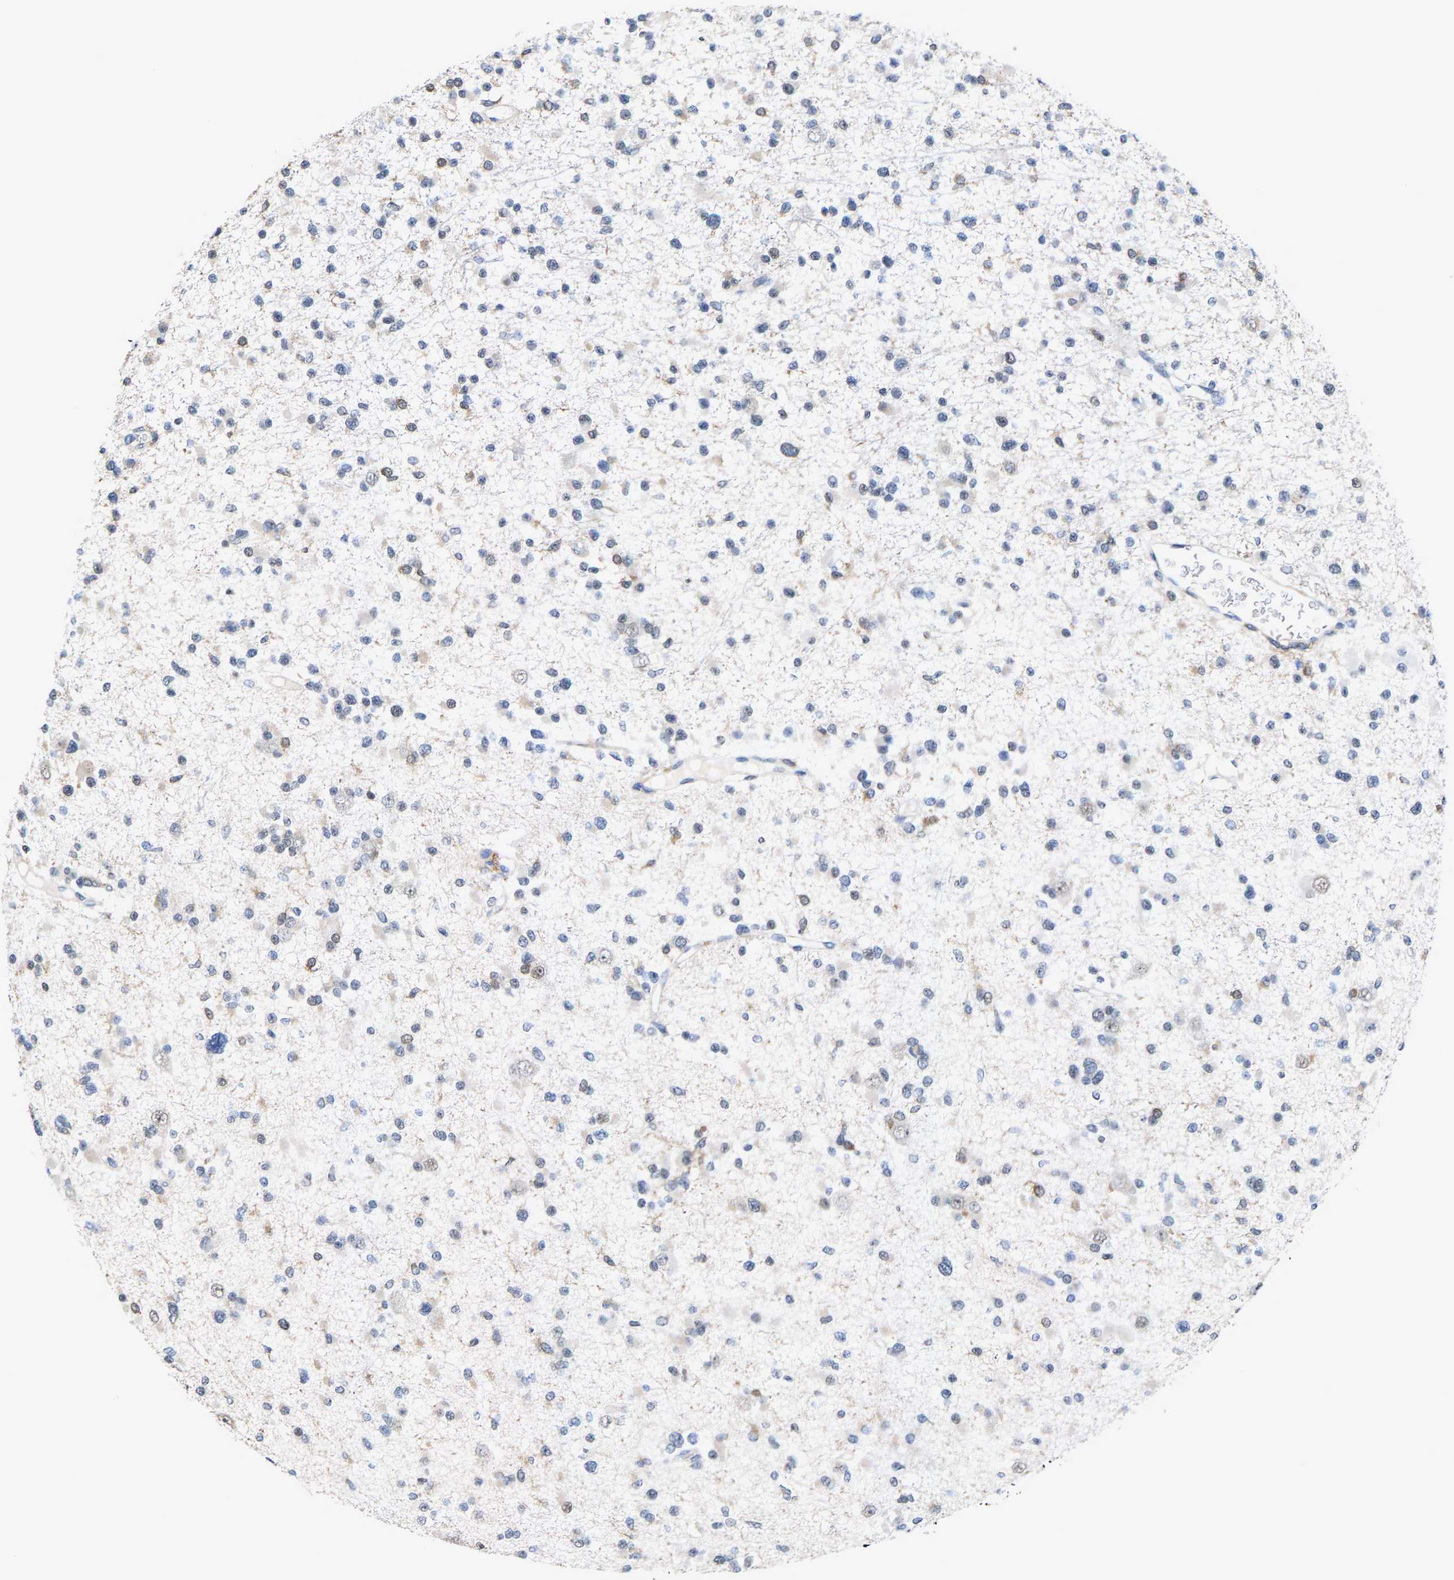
{"staining": {"intensity": "weak", "quantity": "<25%", "location": "cytoplasmic/membranous,nuclear"}, "tissue": "glioma", "cell_type": "Tumor cells", "image_type": "cancer", "snomed": [{"axis": "morphology", "description": "Glioma, malignant, Low grade"}, {"axis": "topography", "description": "Brain"}], "caption": "Glioma was stained to show a protein in brown. There is no significant expression in tumor cells. (Brightfield microscopy of DAB immunohistochemistry (IHC) at high magnification).", "gene": "FGD3", "patient": {"sex": "female", "age": 22}}